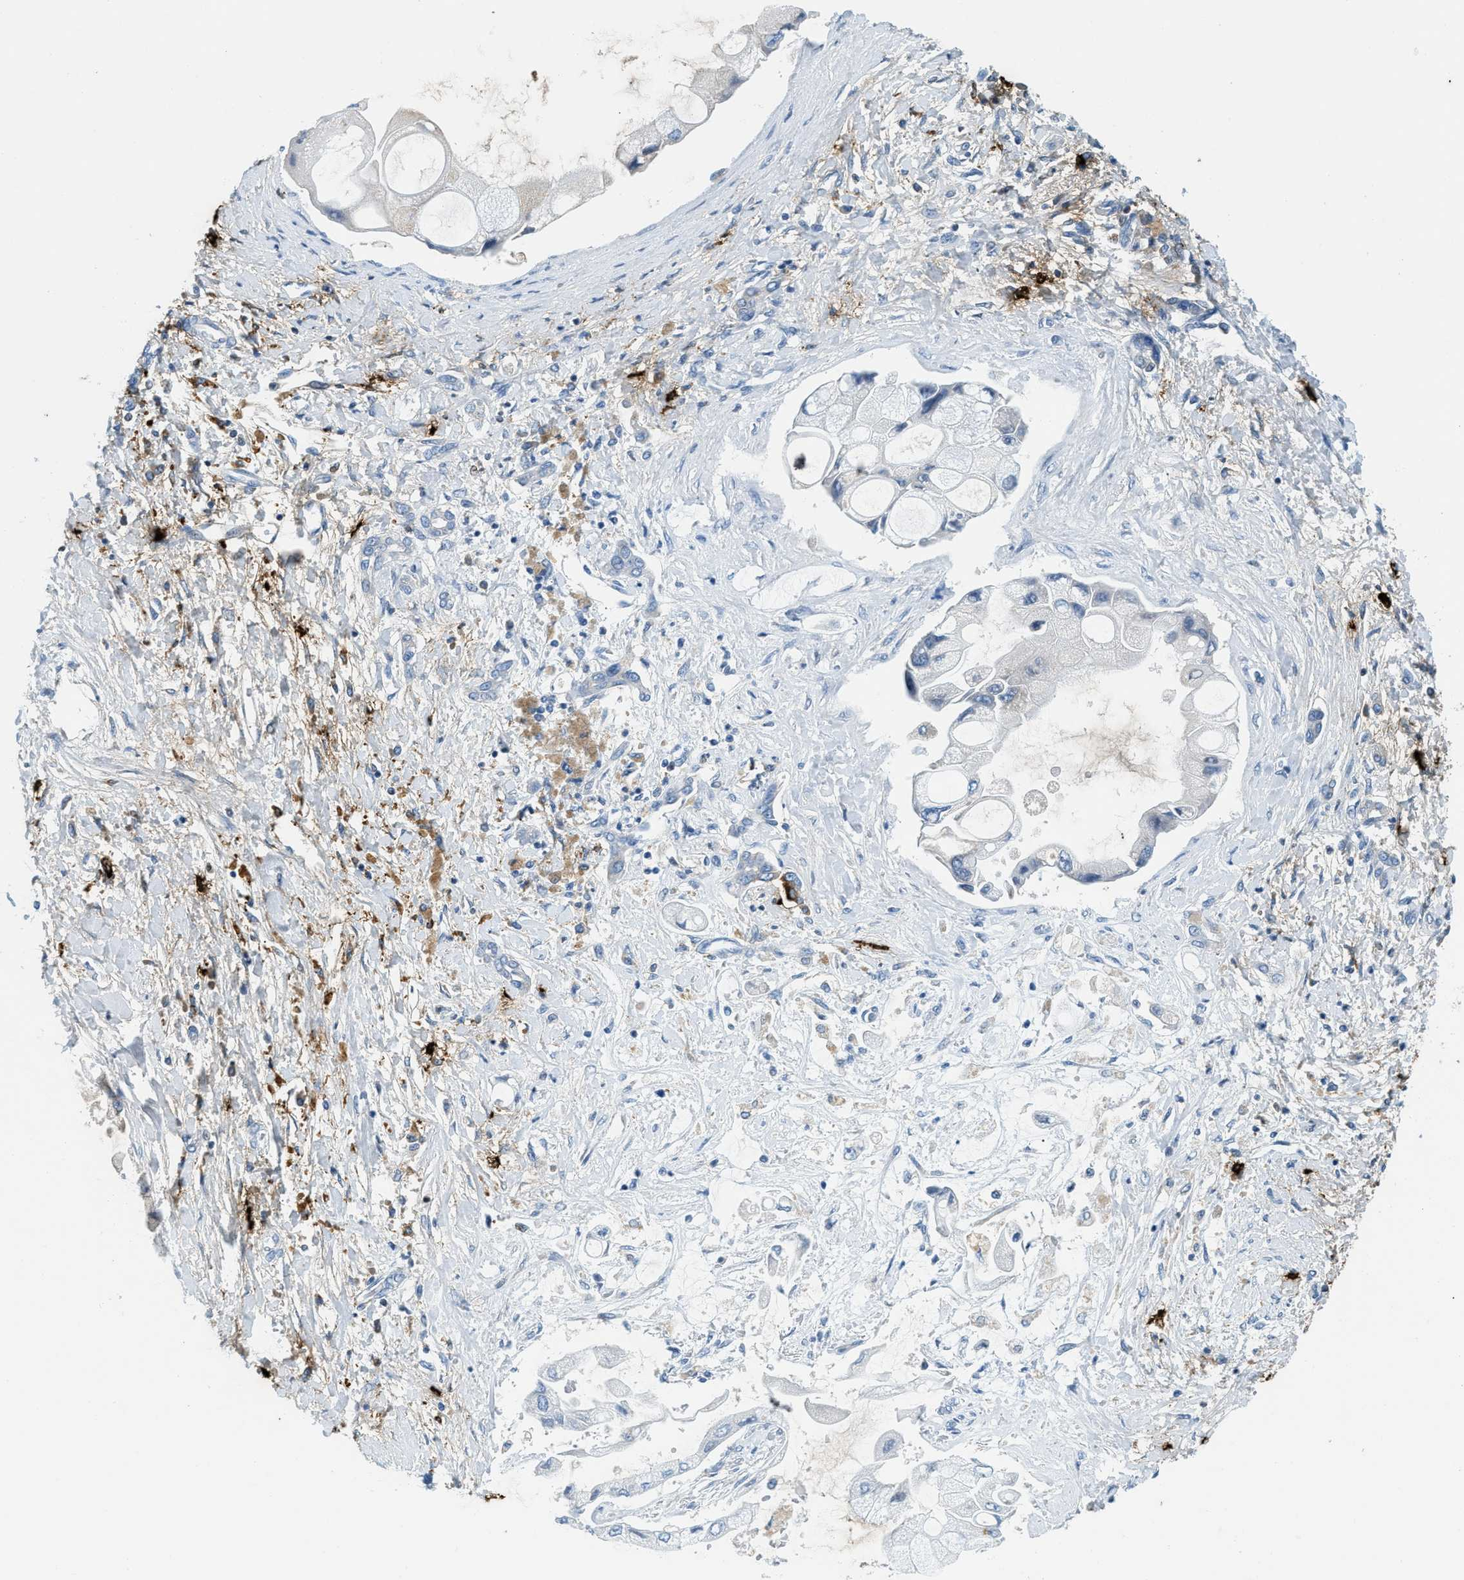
{"staining": {"intensity": "negative", "quantity": "none", "location": "none"}, "tissue": "liver cancer", "cell_type": "Tumor cells", "image_type": "cancer", "snomed": [{"axis": "morphology", "description": "Cholangiocarcinoma"}, {"axis": "topography", "description": "Liver"}], "caption": "This micrograph is of liver cancer (cholangiocarcinoma) stained with IHC to label a protein in brown with the nuclei are counter-stained blue. There is no positivity in tumor cells.", "gene": "TPSAB1", "patient": {"sex": "male", "age": 50}}